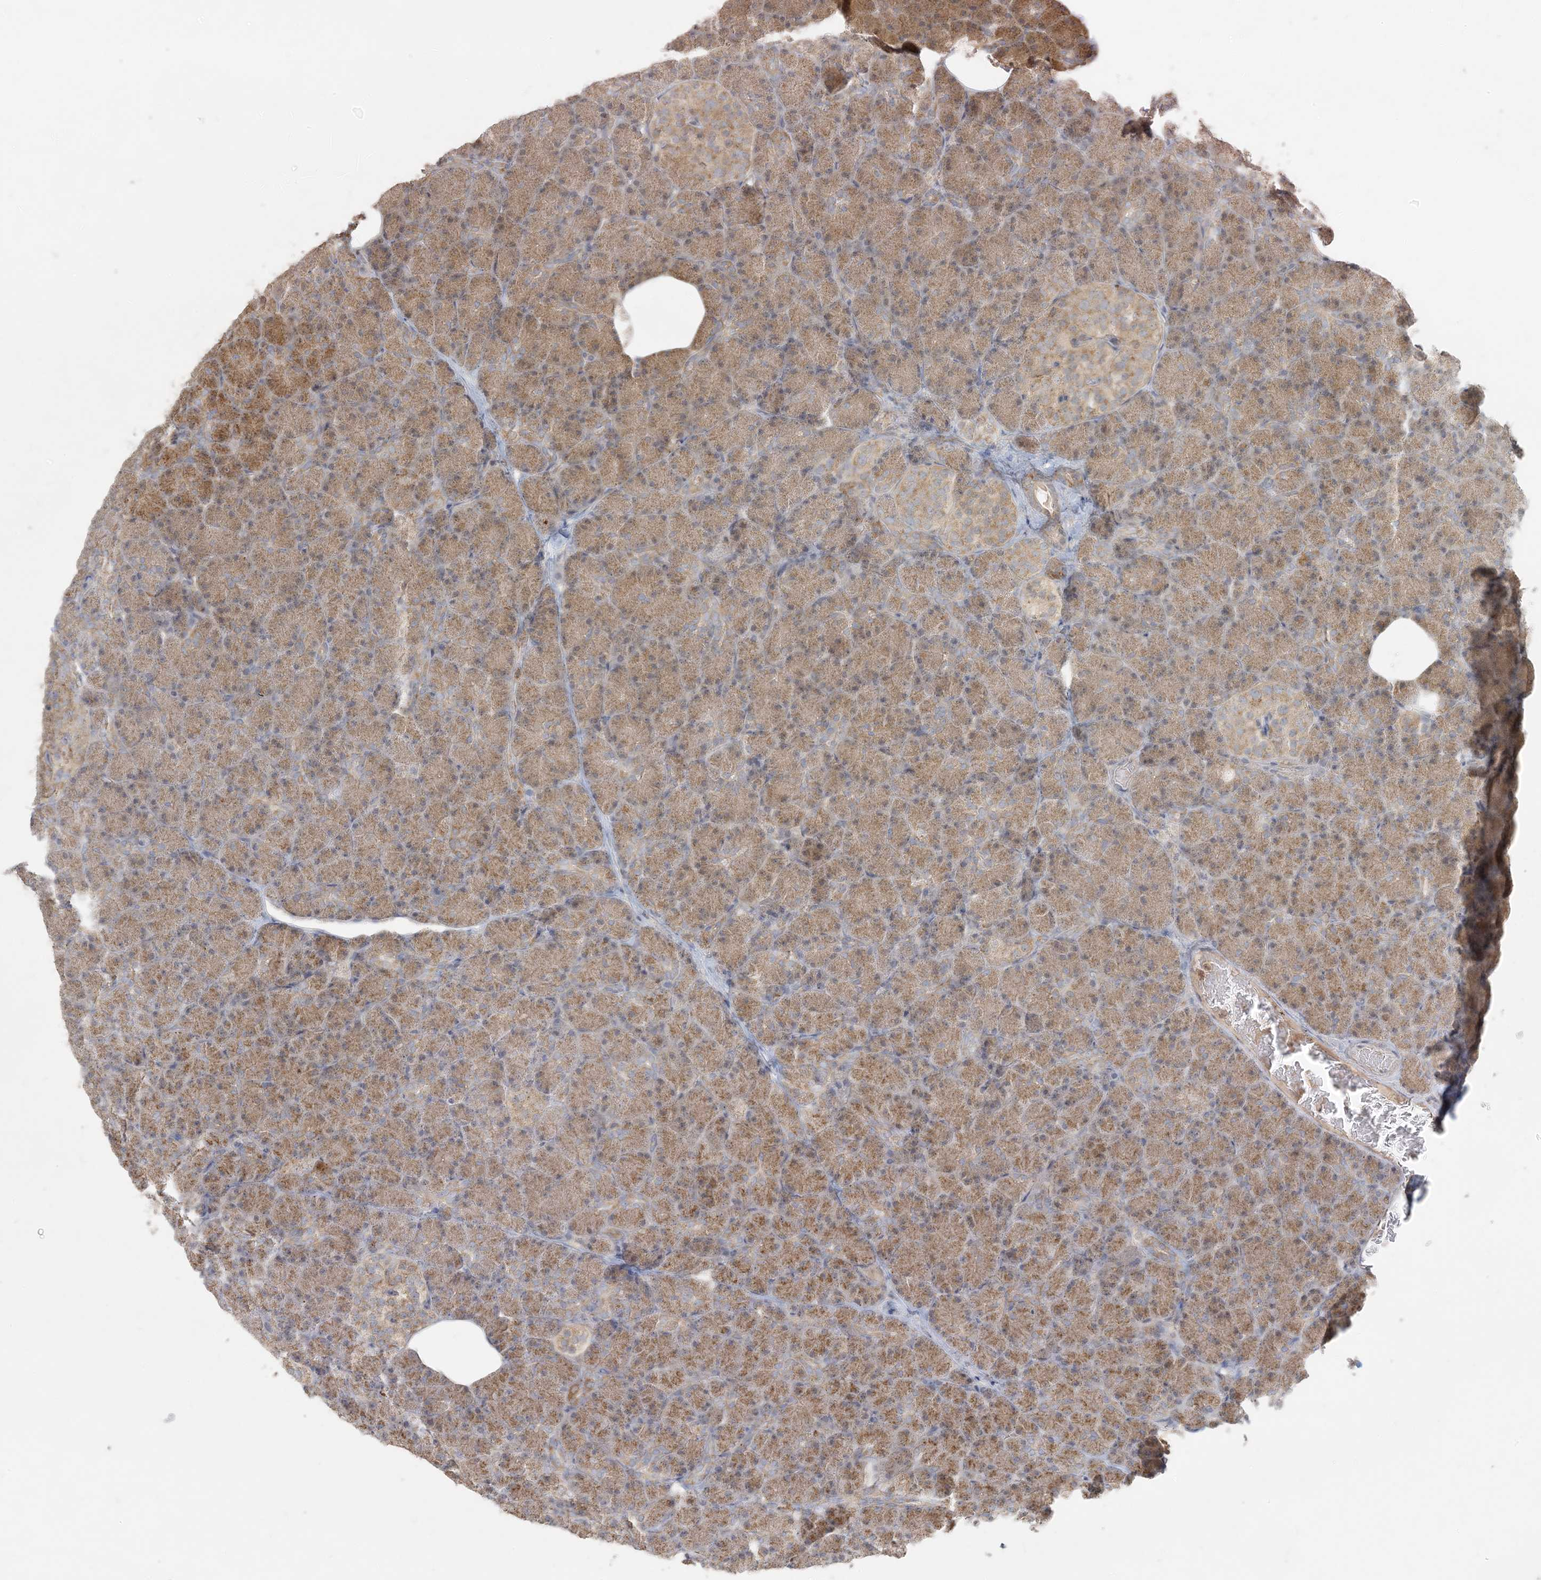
{"staining": {"intensity": "moderate", "quantity": ">75%", "location": "cytoplasmic/membranous,nuclear"}, "tissue": "pancreas", "cell_type": "Exocrine glandular cells", "image_type": "normal", "snomed": [{"axis": "morphology", "description": "Normal tissue, NOS"}, {"axis": "topography", "description": "Pancreas"}], "caption": "This image displays immunohistochemistry staining of unremarkable pancreas, with medium moderate cytoplasmic/membranous,nuclear positivity in approximately >75% of exocrine glandular cells.", "gene": "HACL1", "patient": {"sex": "female", "age": 43}}